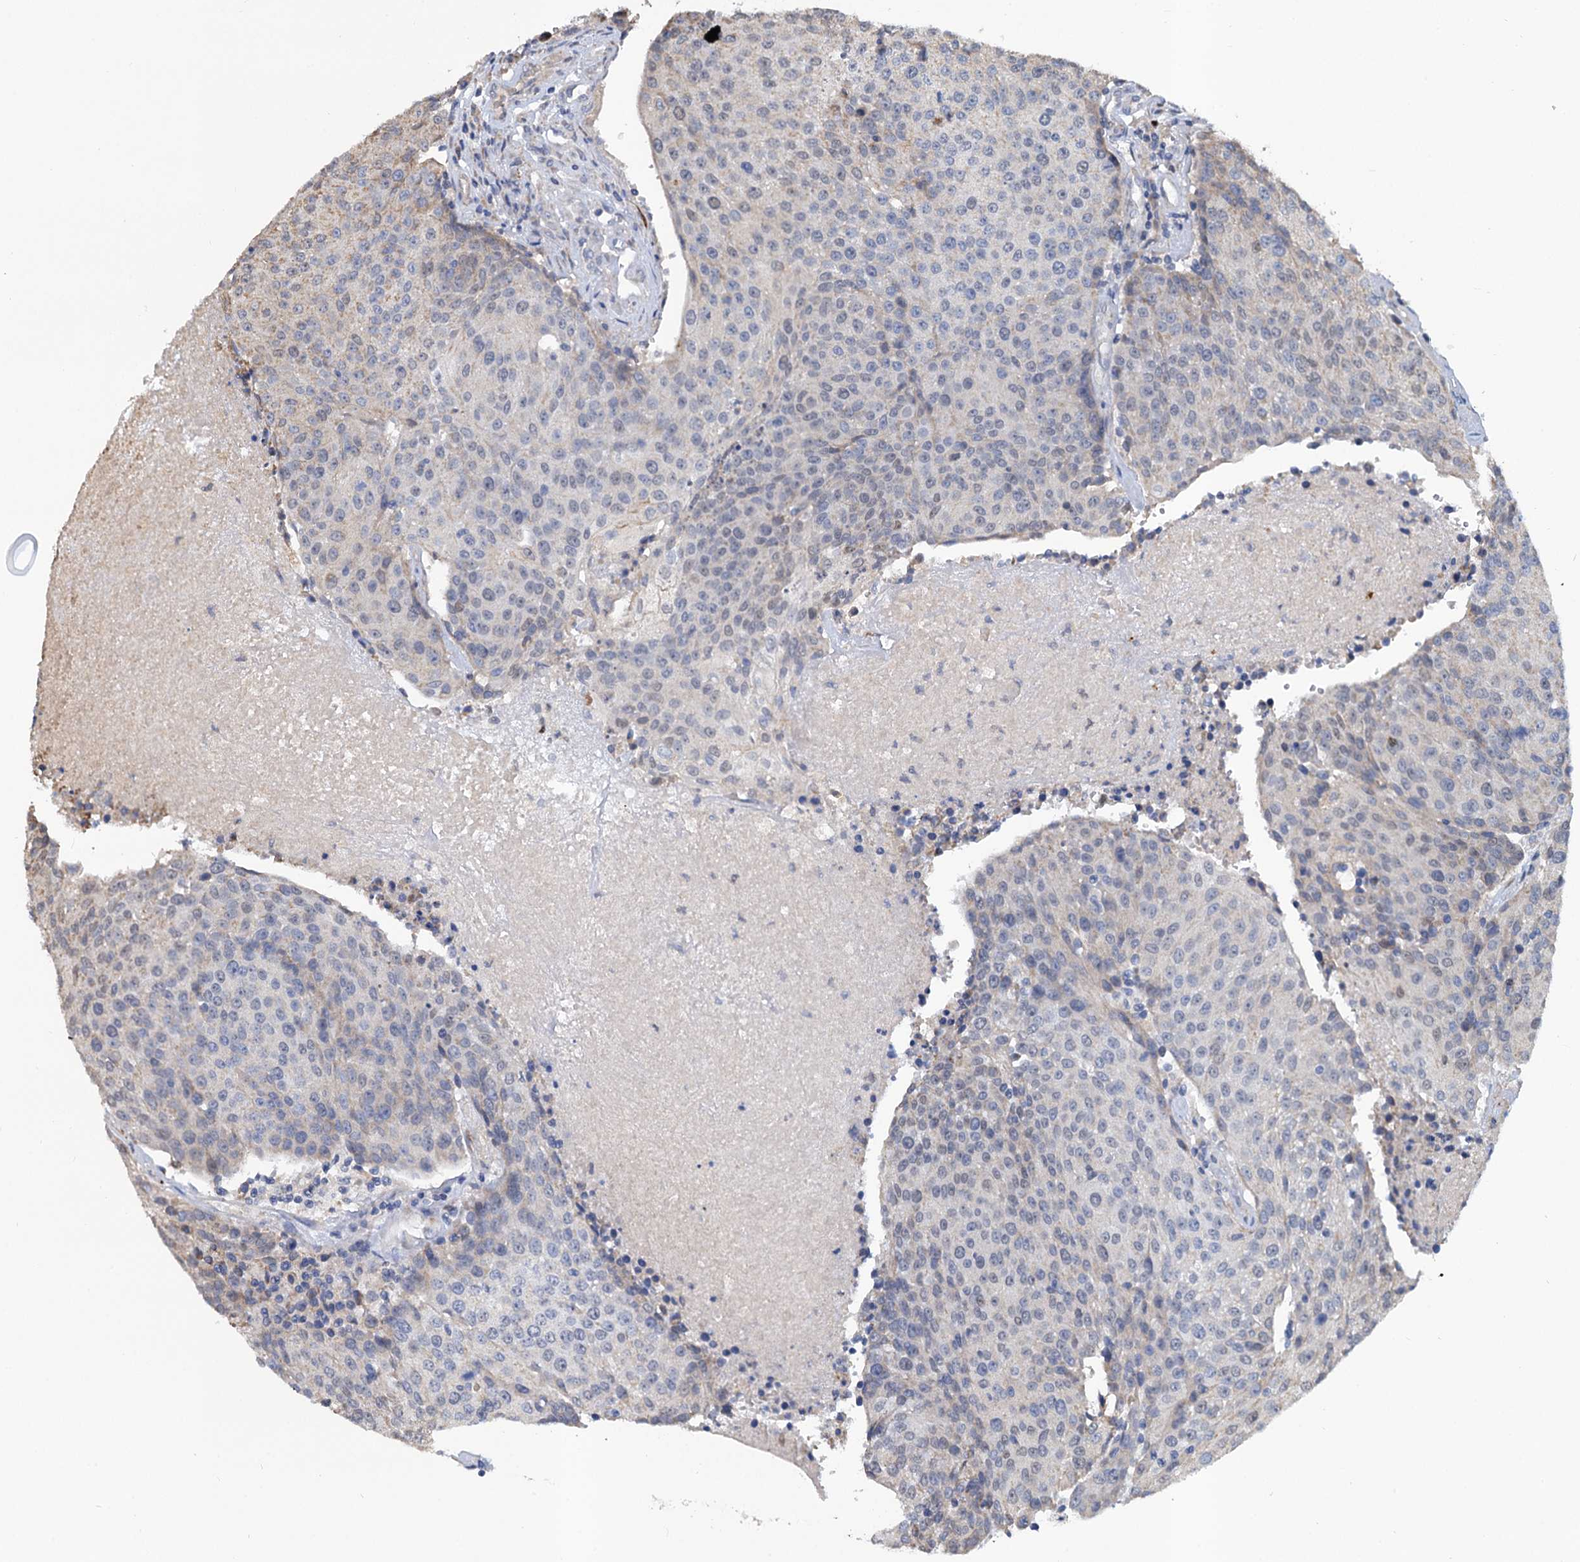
{"staining": {"intensity": "negative", "quantity": "none", "location": "none"}, "tissue": "urothelial cancer", "cell_type": "Tumor cells", "image_type": "cancer", "snomed": [{"axis": "morphology", "description": "Urothelial carcinoma, High grade"}, {"axis": "topography", "description": "Urinary bladder"}], "caption": "IHC image of human urothelial carcinoma (high-grade) stained for a protein (brown), which reveals no positivity in tumor cells. The staining was performed using DAB (3,3'-diaminobenzidine) to visualize the protein expression in brown, while the nuclei were stained in blue with hematoxylin (Magnification: 20x).", "gene": "ALKBH7", "patient": {"sex": "female", "age": 85}}